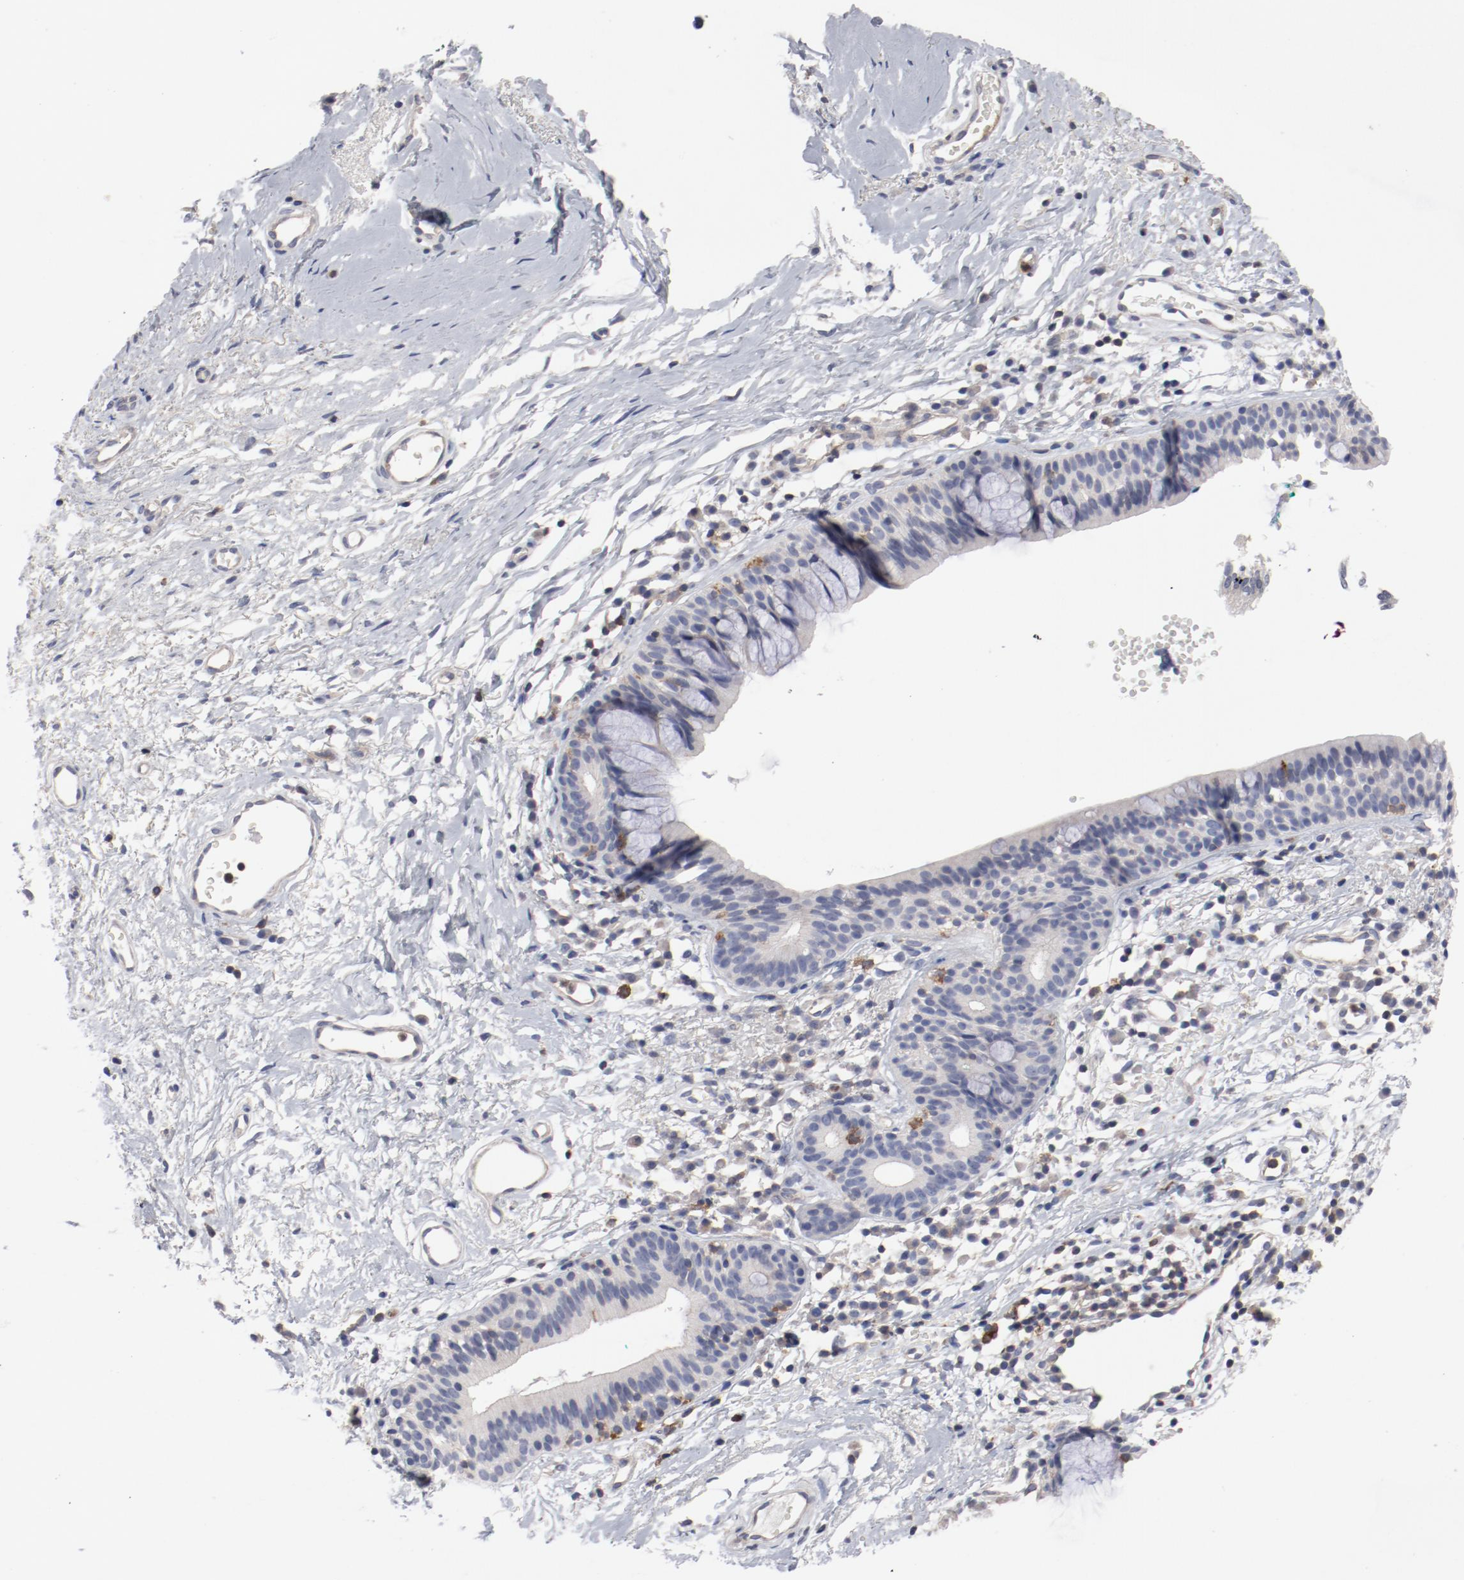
{"staining": {"intensity": "negative", "quantity": "none", "location": "none"}, "tissue": "nasopharynx", "cell_type": "Respiratory epithelial cells", "image_type": "normal", "snomed": [{"axis": "morphology", "description": "Normal tissue, NOS"}, {"axis": "morphology", "description": "Basal cell carcinoma"}, {"axis": "topography", "description": "Cartilage tissue"}, {"axis": "topography", "description": "Nasopharynx"}, {"axis": "topography", "description": "Oral tissue"}], "caption": "An IHC image of unremarkable nasopharynx is shown. There is no staining in respiratory epithelial cells of nasopharynx. (Stains: DAB immunohistochemistry with hematoxylin counter stain, Microscopy: brightfield microscopy at high magnification).", "gene": "CBL", "patient": {"sex": "female", "age": 77}}